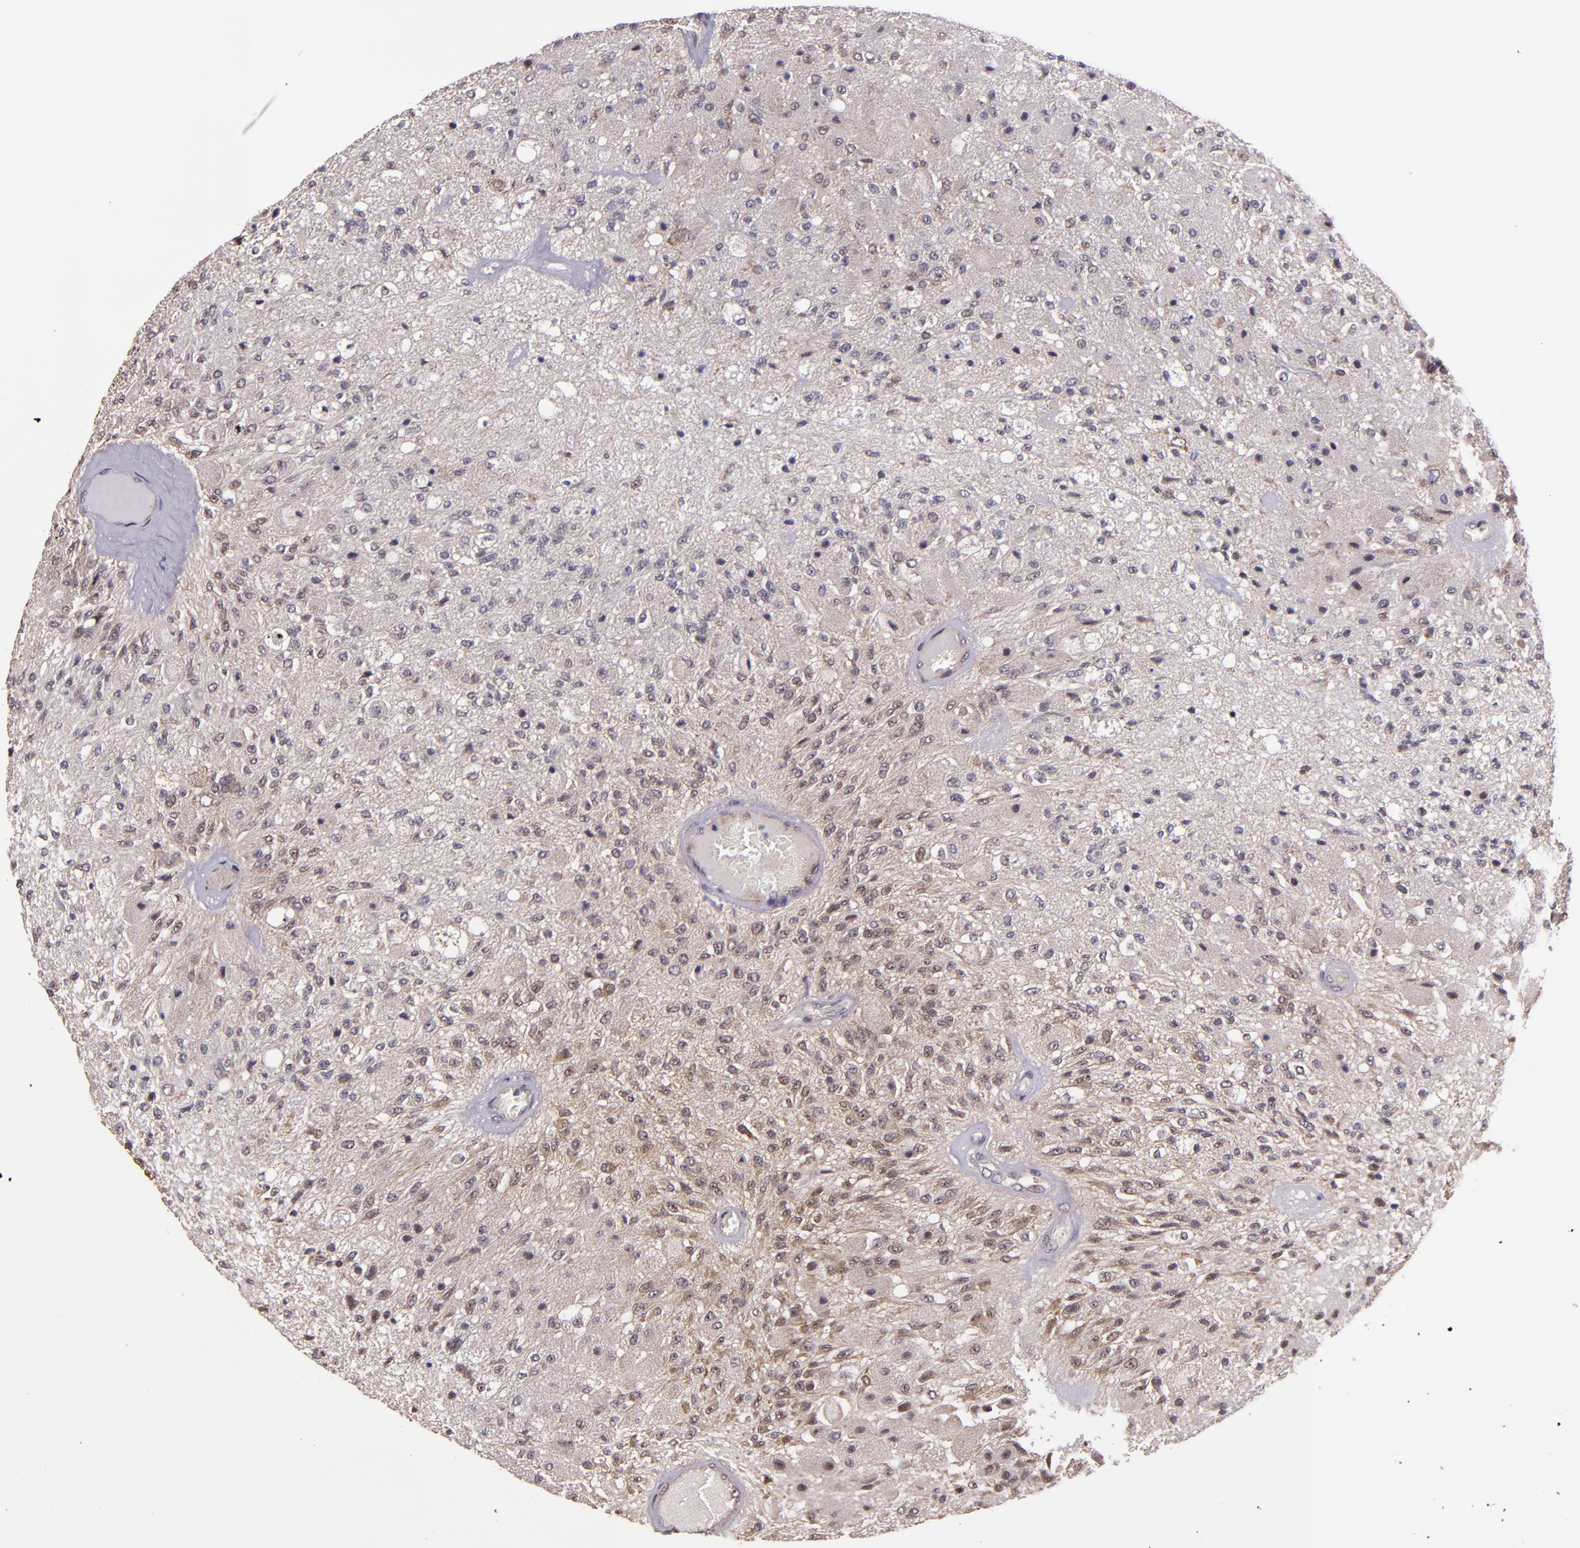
{"staining": {"intensity": "weak", "quantity": "25%-75%", "location": "cytoplasmic/membranous"}, "tissue": "glioma", "cell_type": "Tumor cells", "image_type": "cancer", "snomed": [{"axis": "morphology", "description": "Normal tissue, NOS"}, {"axis": "morphology", "description": "Glioma, malignant, High grade"}, {"axis": "topography", "description": "Cerebral cortex"}], "caption": "An image showing weak cytoplasmic/membranous staining in about 25%-75% of tumor cells in malignant glioma (high-grade), as visualized by brown immunohistochemical staining.", "gene": "CECR2", "patient": {"sex": "male", "age": 77}}